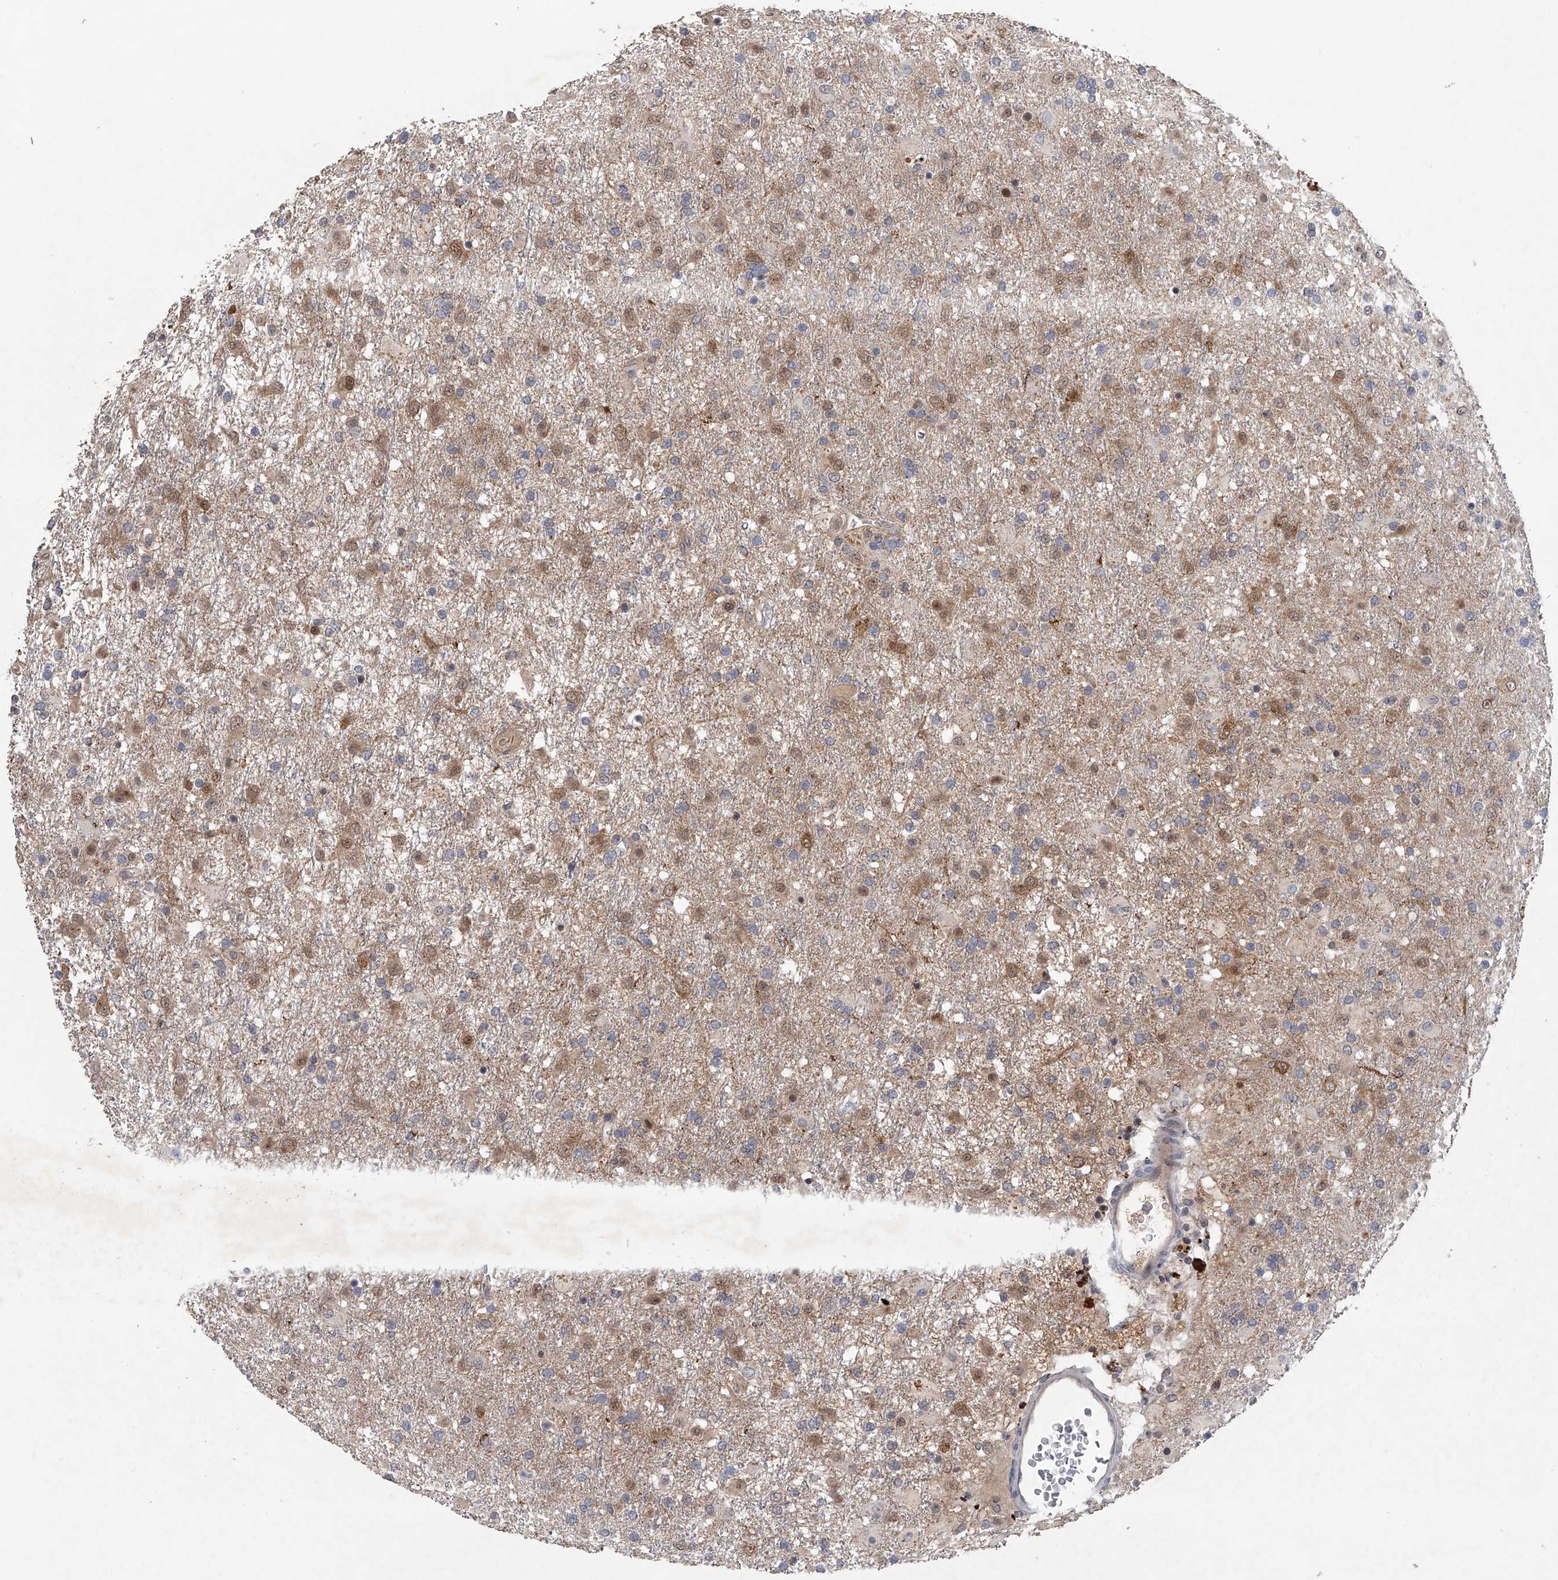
{"staining": {"intensity": "weak", "quantity": "25%-75%", "location": "cytoplasmic/membranous,nuclear"}, "tissue": "glioma", "cell_type": "Tumor cells", "image_type": "cancer", "snomed": [{"axis": "morphology", "description": "Glioma, malignant, Low grade"}, {"axis": "topography", "description": "Brain"}], "caption": "The image reveals staining of glioma, revealing weak cytoplasmic/membranous and nuclear protein staining (brown color) within tumor cells. (DAB (3,3'-diaminobenzidine) = brown stain, brightfield microscopy at high magnification).", "gene": "RWDD2A", "patient": {"sex": "male", "age": 65}}